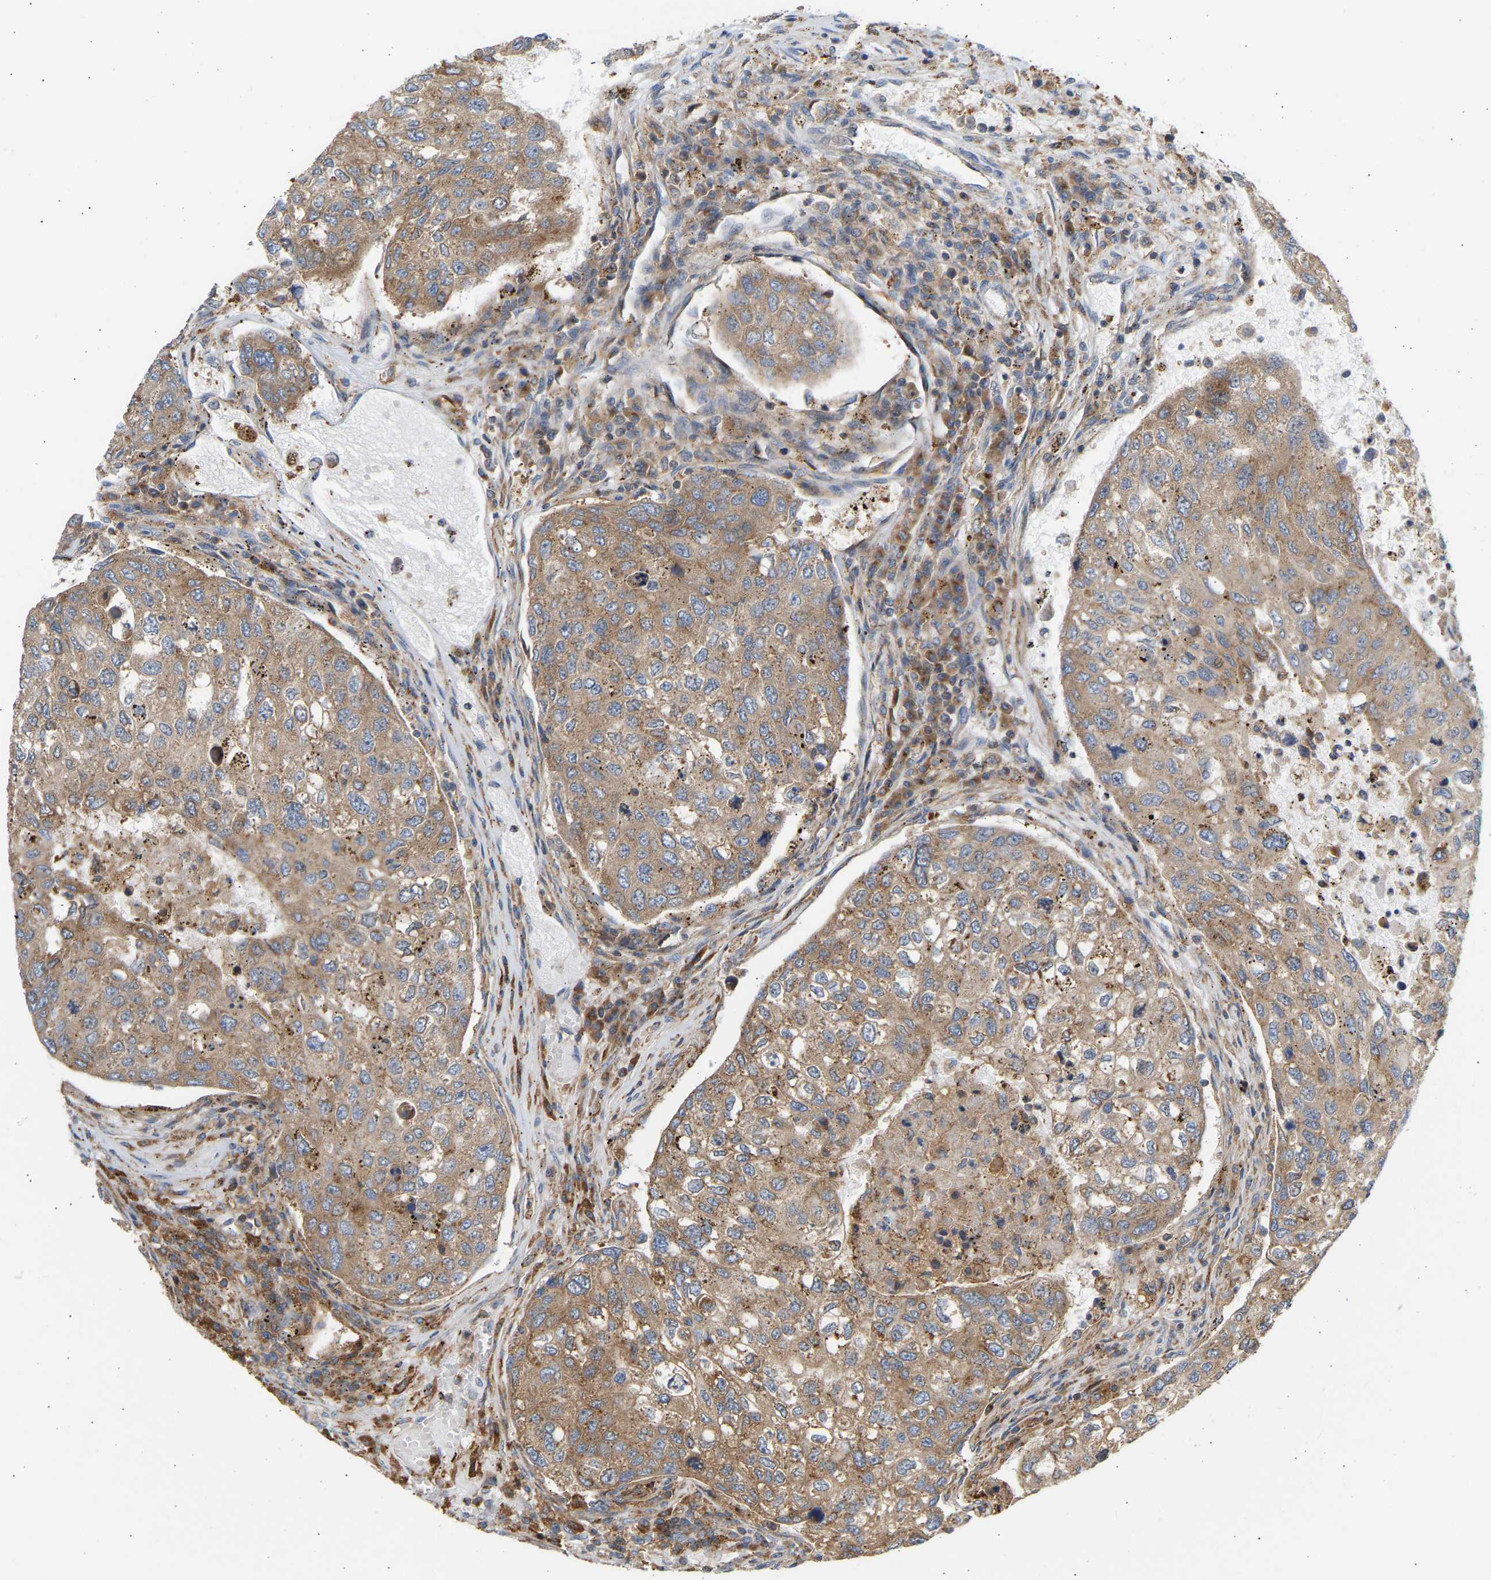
{"staining": {"intensity": "moderate", "quantity": ">75%", "location": "cytoplasmic/membranous"}, "tissue": "urothelial cancer", "cell_type": "Tumor cells", "image_type": "cancer", "snomed": [{"axis": "morphology", "description": "Urothelial carcinoma, High grade"}, {"axis": "topography", "description": "Lymph node"}, {"axis": "topography", "description": "Urinary bladder"}], "caption": "This photomicrograph displays immunohistochemistry (IHC) staining of human high-grade urothelial carcinoma, with medium moderate cytoplasmic/membranous positivity in about >75% of tumor cells.", "gene": "GCN1", "patient": {"sex": "male", "age": 51}}